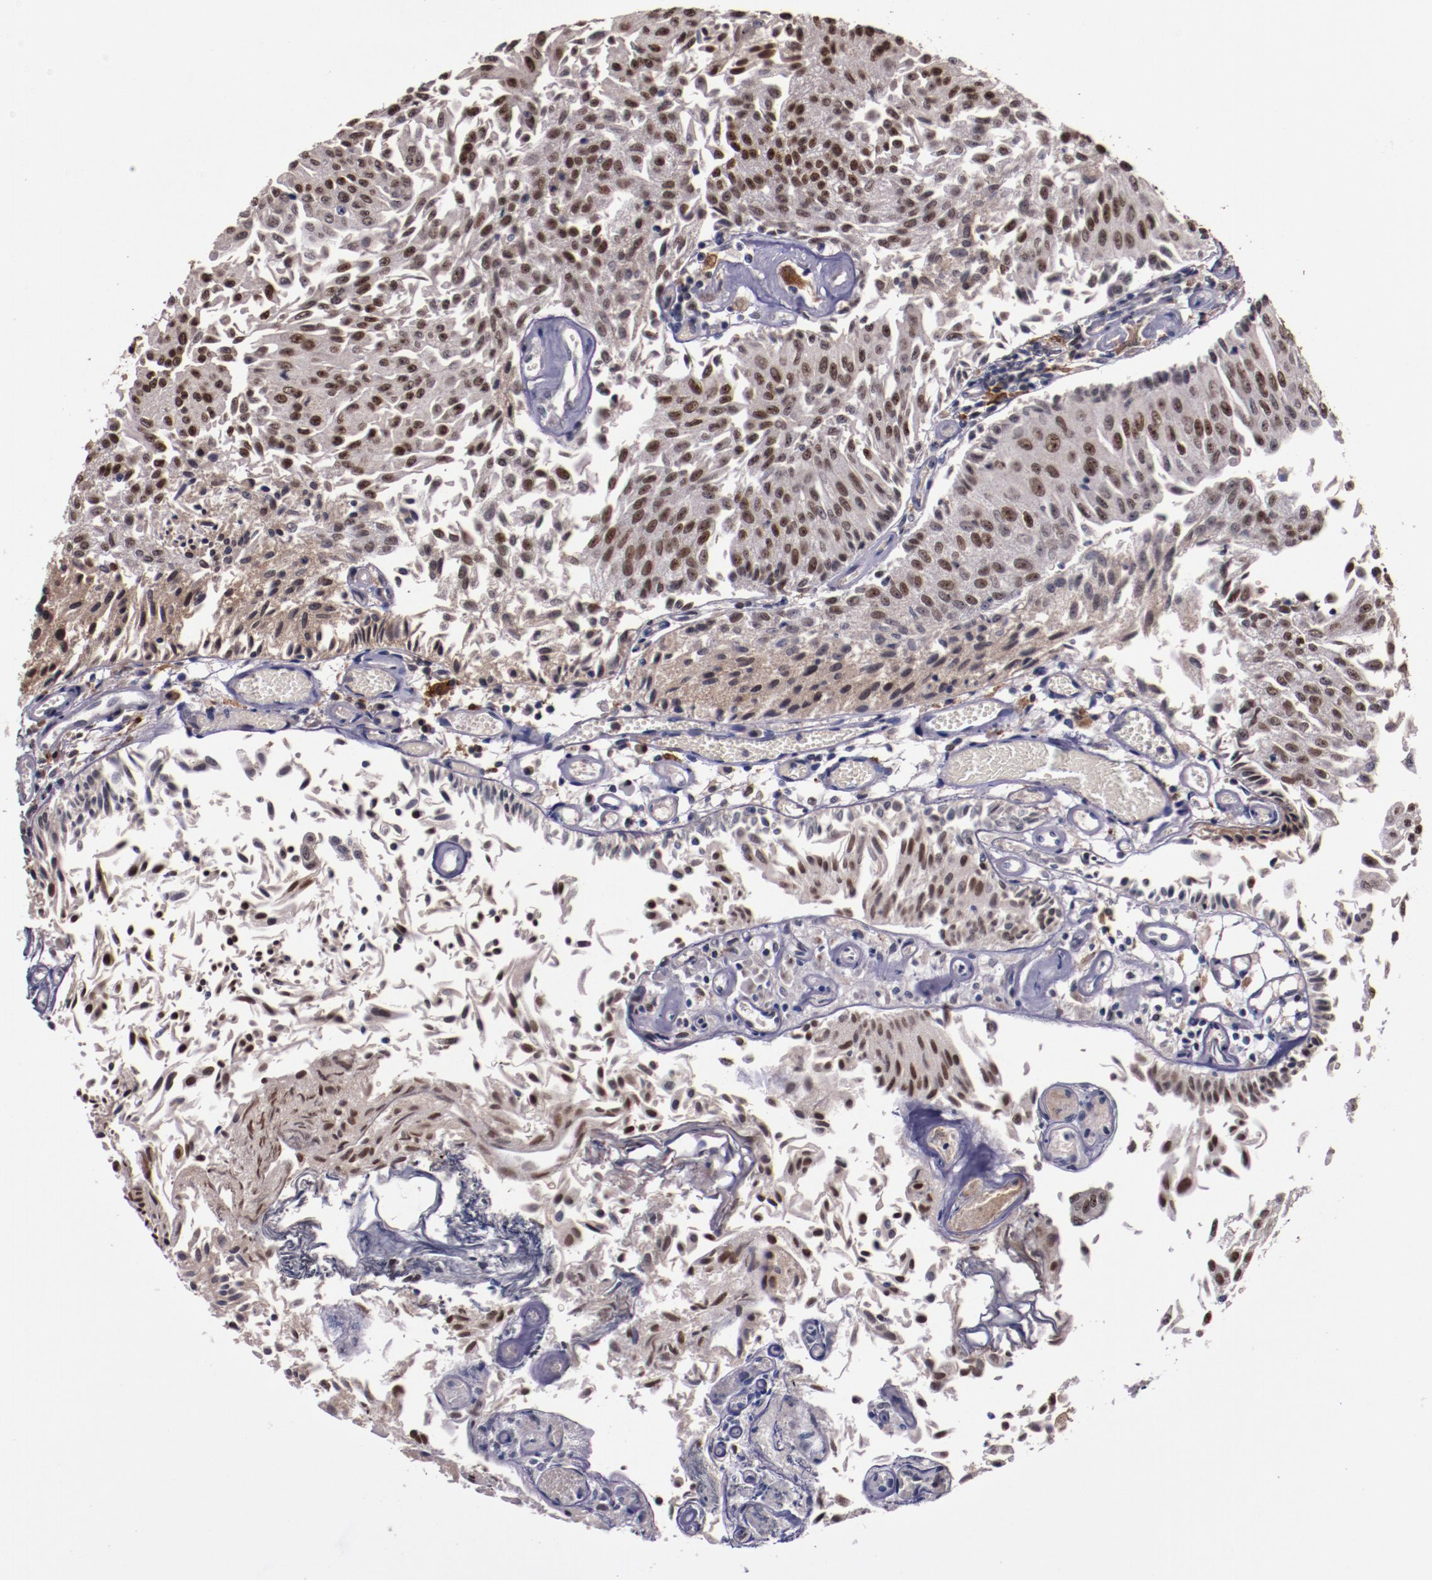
{"staining": {"intensity": "moderate", "quantity": ">75%", "location": "nuclear"}, "tissue": "urothelial cancer", "cell_type": "Tumor cells", "image_type": "cancer", "snomed": [{"axis": "morphology", "description": "Urothelial carcinoma, Low grade"}, {"axis": "topography", "description": "Urinary bladder"}], "caption": "About >75% of tumor cells in low-grade urothelial carcinoma exhibit moderate nuclear protein positivity as visualized by brown immunohistochemical staining.", "gene": "CHEK2", "patient": {"sex": "male", "age": 86}}